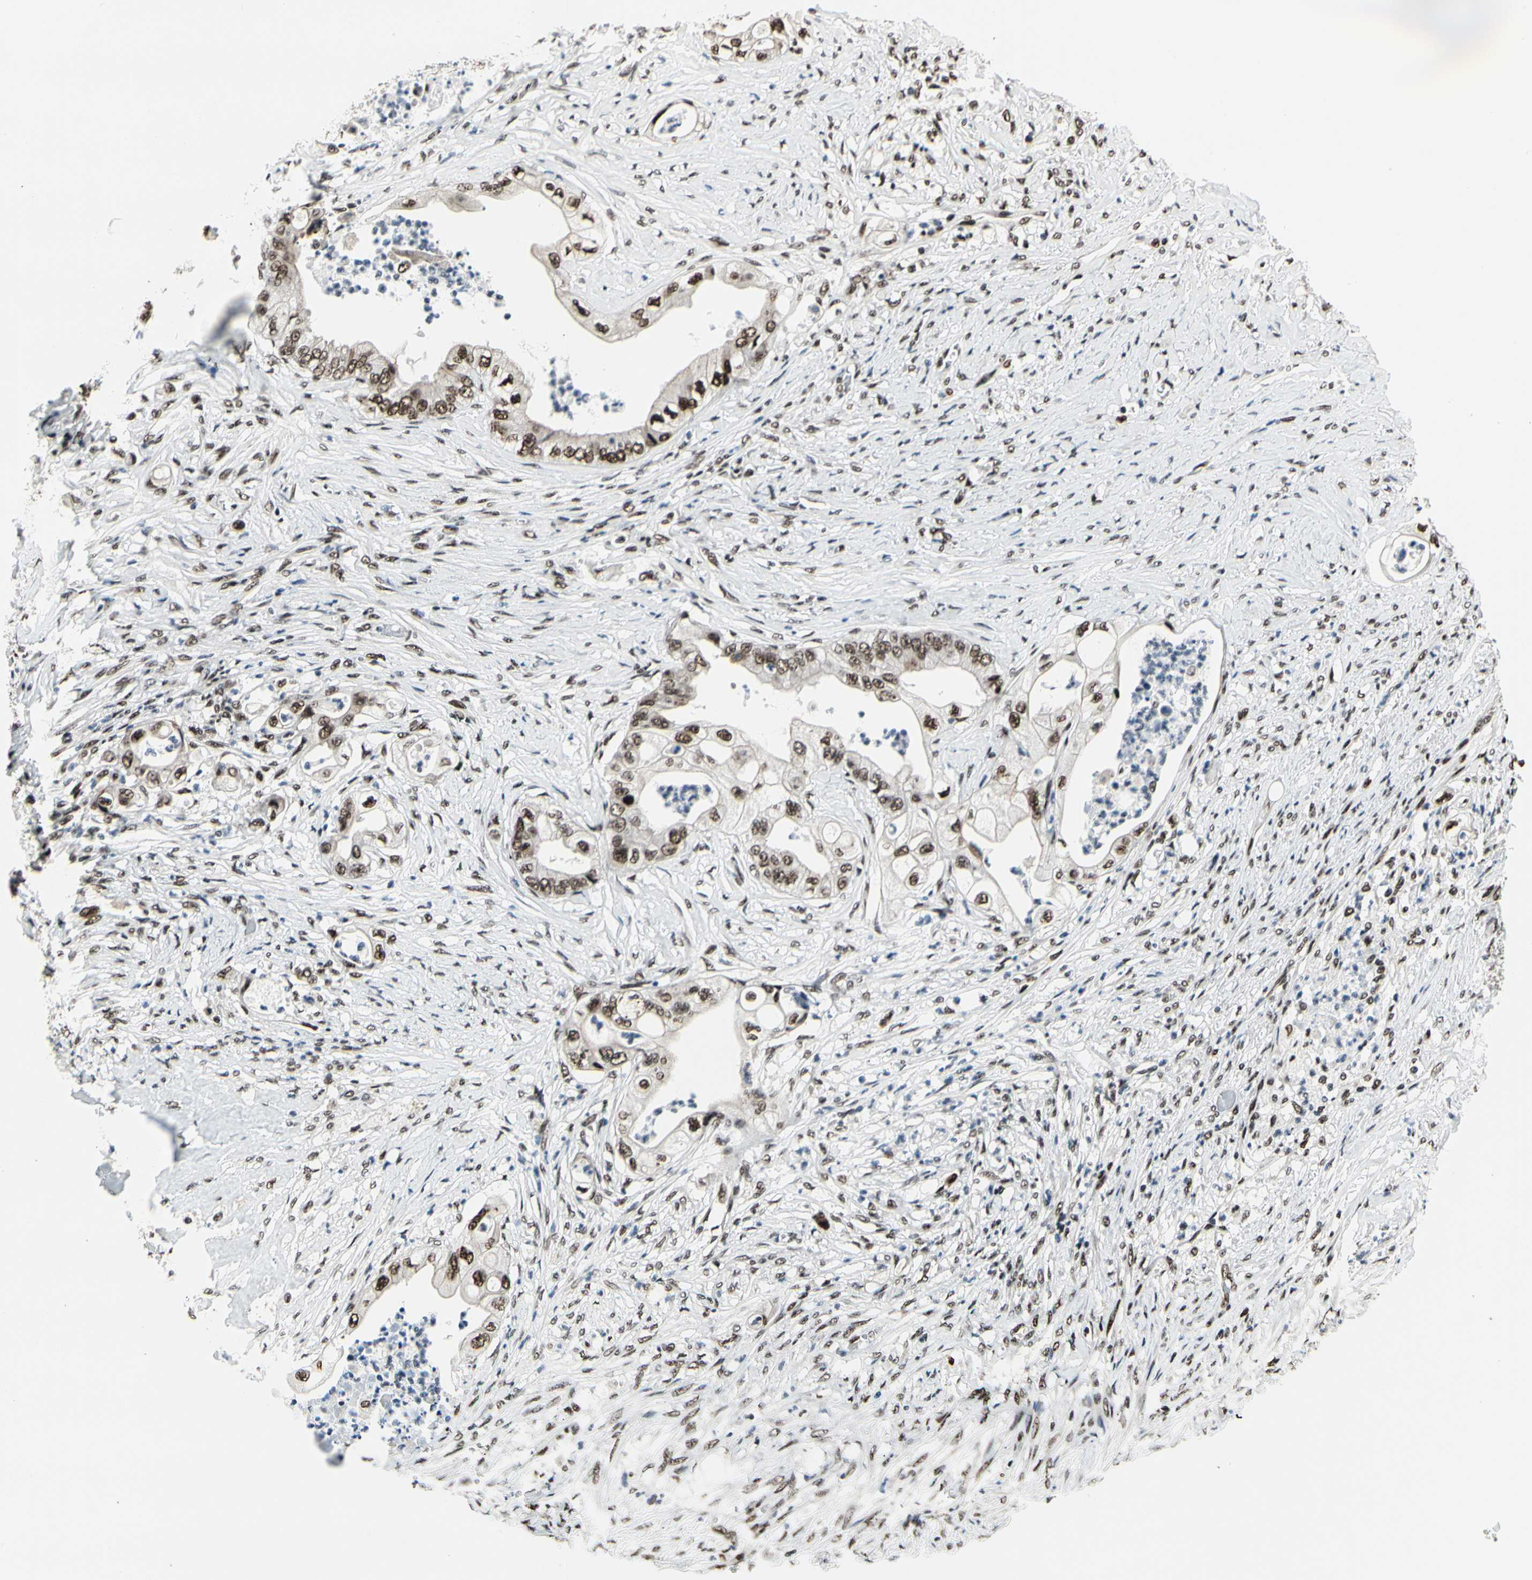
{"staining": {"intensity": "strong", "quantity": ">75%", "location": "nuclear"}, "tissue": "stomach cancer", "cell_type": "Tumor cells", "image_type": "cancer", "snomed": [{"axis": "morphology", "description": "Adenocarcinoma, NOS"}, {"axis": "topography", "description": "Stomach"}], "caption": "This is an image of immunohistochemistry (IHC) staining of adenocarcinoma (stomach), which shows strong positivity in the nuclear of tumor cells.", "gene": "SRSF11", "patient": {"sex": "female", "age": 73}}